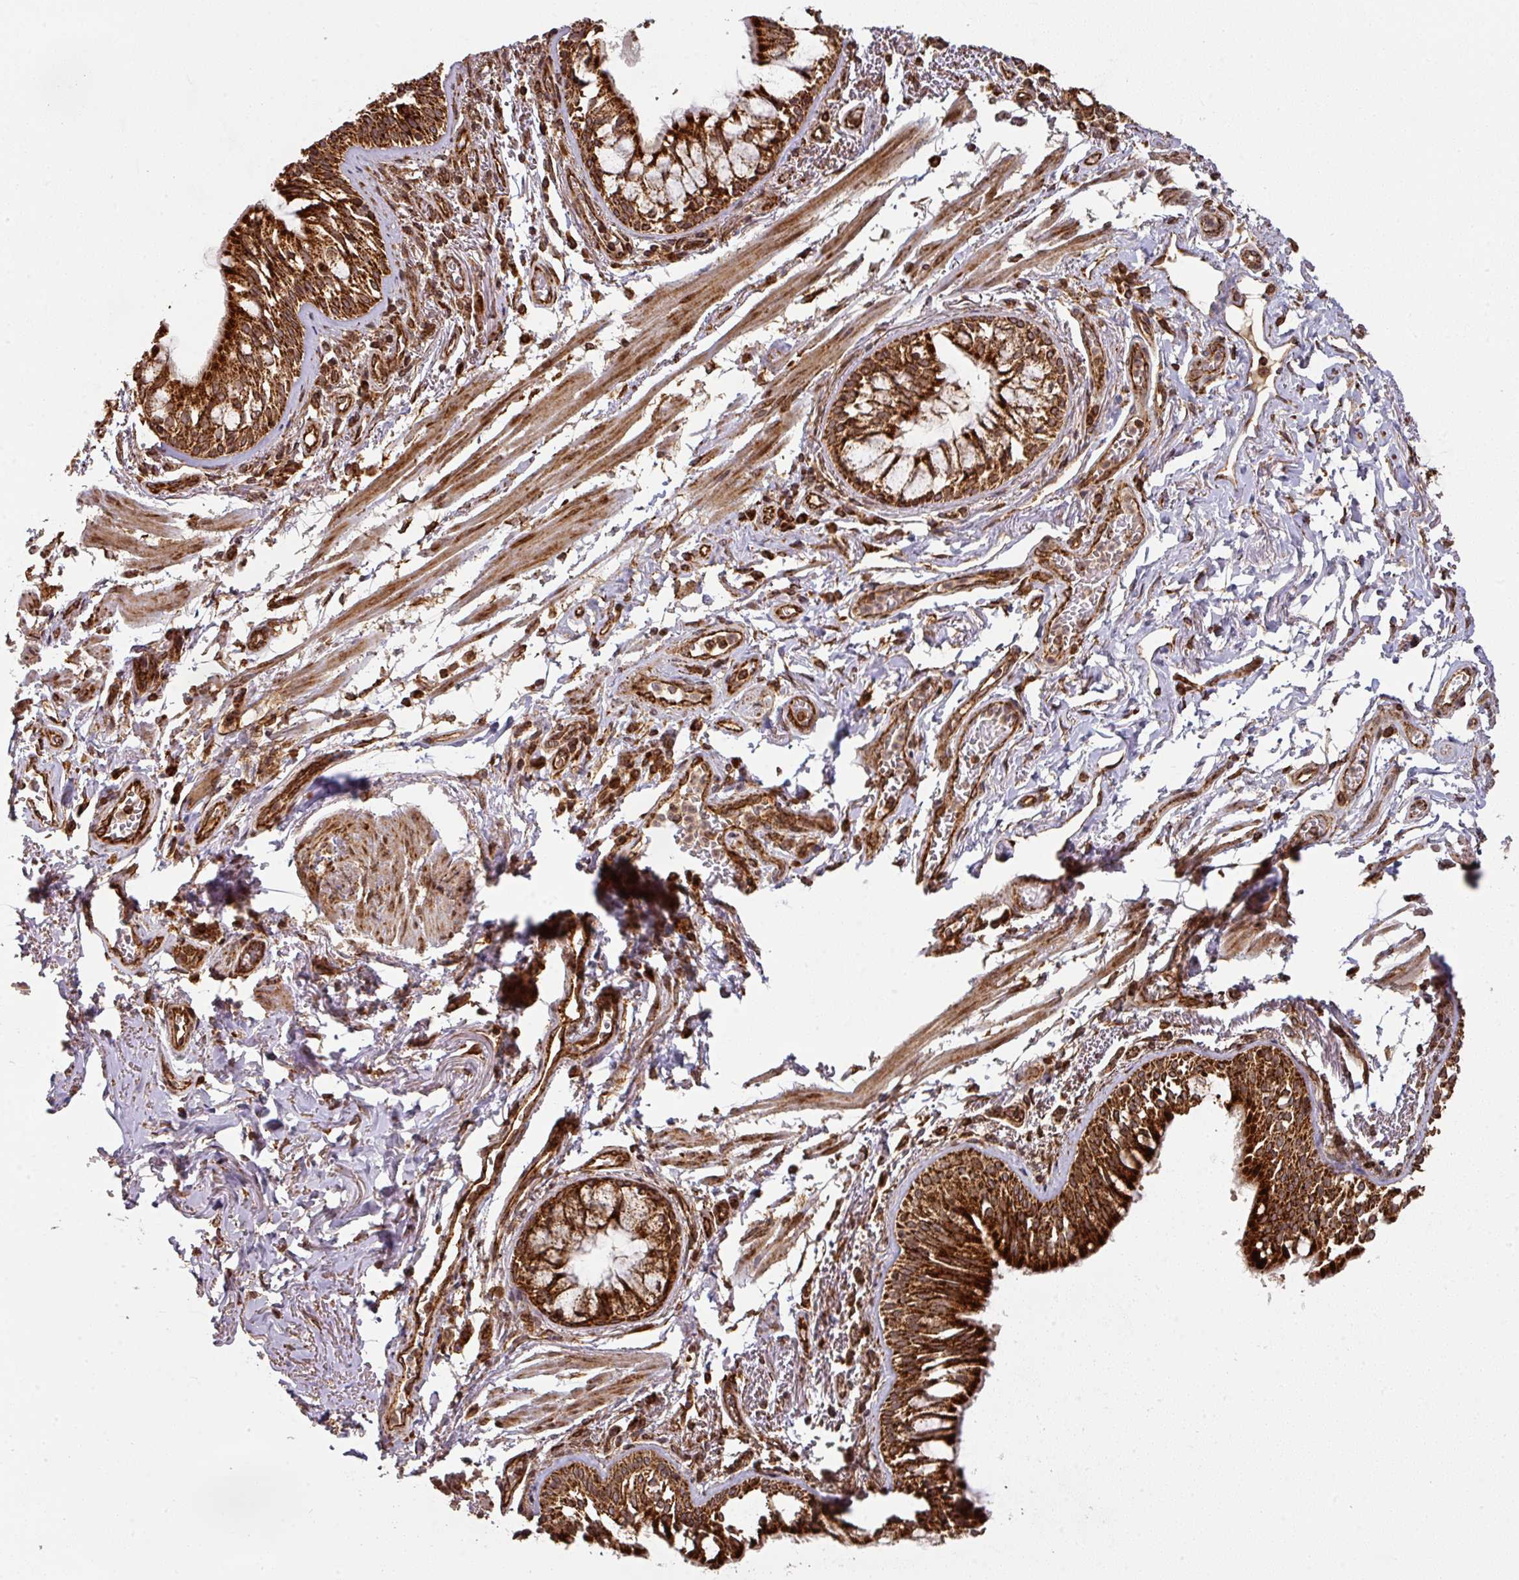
{"staining": {"intensity": "strong", "quantity": ">75%", "location": "cytoplasmic/membranous"}, "tissue": "bronchus", "cell_type": "Respiratory epithelial cells", "image_type": "normal", "snomed": [{"axis": "morphology", "description": "Normal tissue, NOS"}, {"axis": "topography", "description": "Bronchus"}], "caption": "Protein staining exhibits strong cytoplasmic/membranous positivity in approximately >75% of respiratory epithelial cells in normal bronchus.", "gene": "TRAP1", "patient": {"sex": "male", "age": 70}}